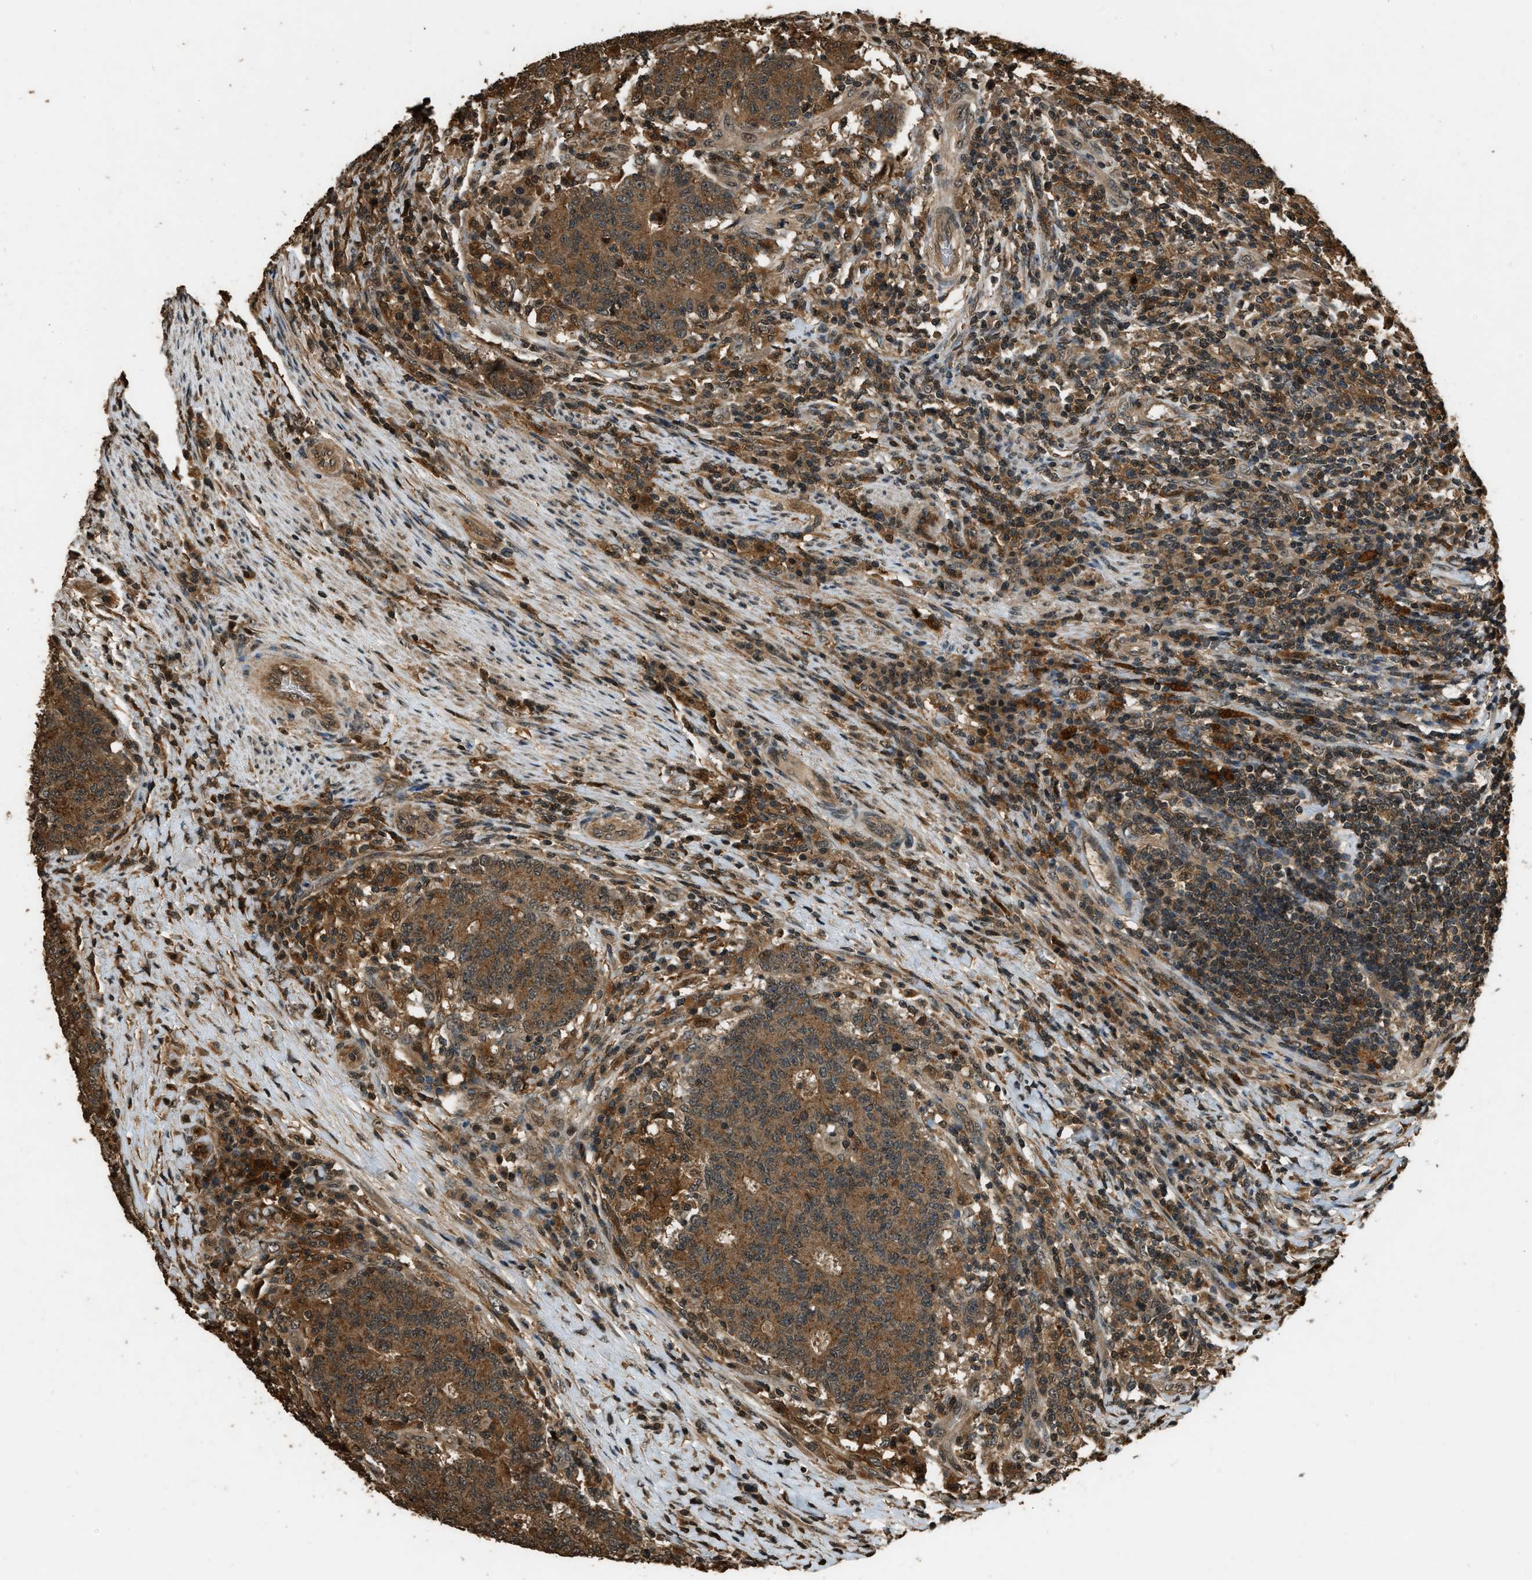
{"staining": {"intensity": "moderate", "quantity": ">75%", "location": "cytoplasmic/membranous"}, "tissue": "colorectal cancer", "cell_type": "Tumor cells", "image_type": "cancer", "snomed": [{"axis": "morphology", "description": "Normal tissue, NOS"}, {"axis": "morphology", "description": "Adenocarcinoma, NOS"}, {"axis": "topography", "description": "Colon"}], "caption": "A medium amount of moderate cytoplasmic/membranous positivity is seen in about >75% of tumor cells in colorectal cancer (adenocarcinoma) tissue.", "gene": "RAP2A", "patient": {"sex": "female", "age": 75}}